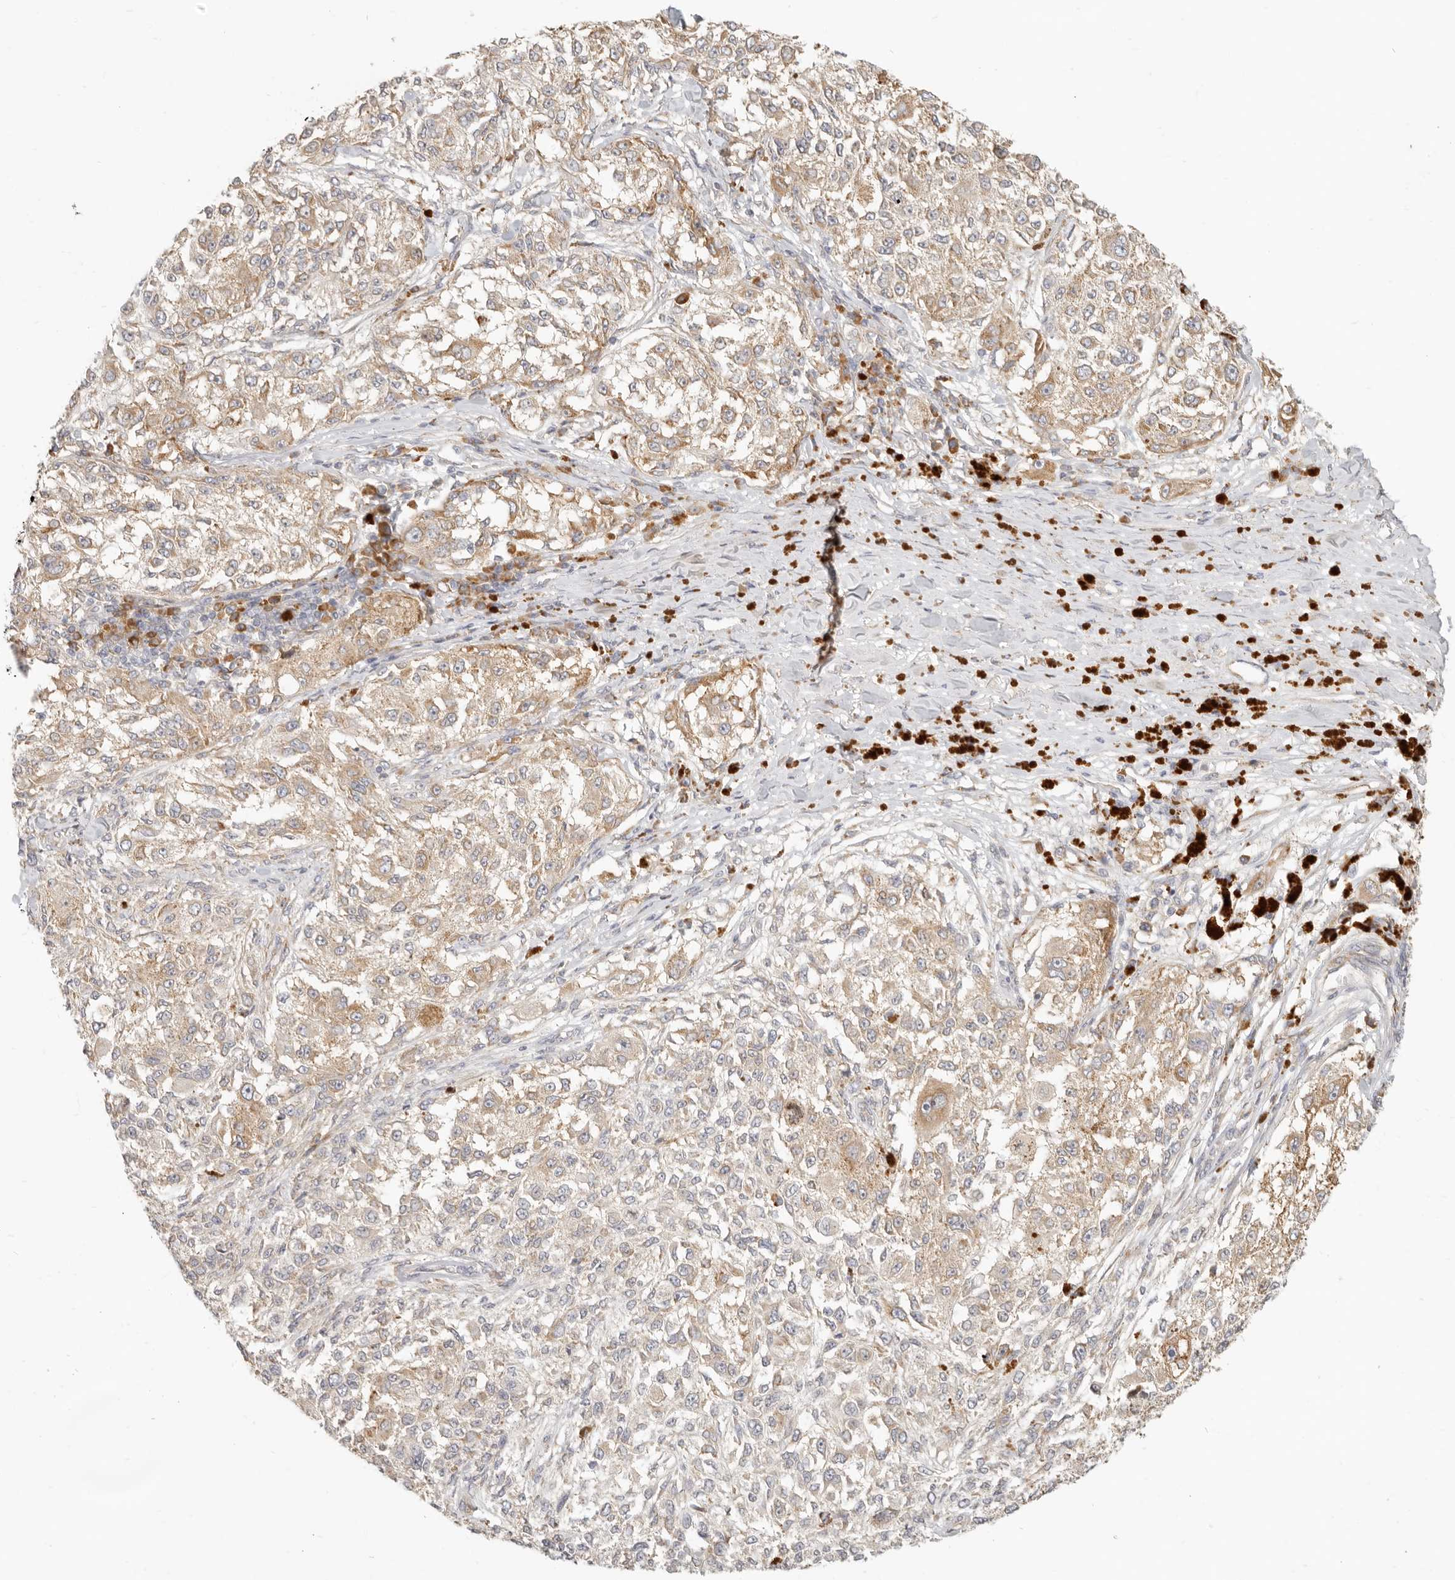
{"staining": {"intensity": "moderate", "quantity": ">75%", "location": "cytoplasmic/membranous"}, "tissue": "melanoma", "cell_type": "Tumor cells", "image_type": "cancer", "snomed": [{"axis": "morphology", "description": "Necrosis, NOS"}, {"axis": "morphology", "description": "Malignant melanoma, NOS"}, {"axis": "topography", "description": "Skin"}], "caption": "Moderate cytoplasmic/membranous expression for a protein is appreciated in approximately >75% of tumor cells of malignant melanoma using immunohistochemistry (IHC).", "gene": "PABPC4", "patient": {"sex": "female", "age": 87}}